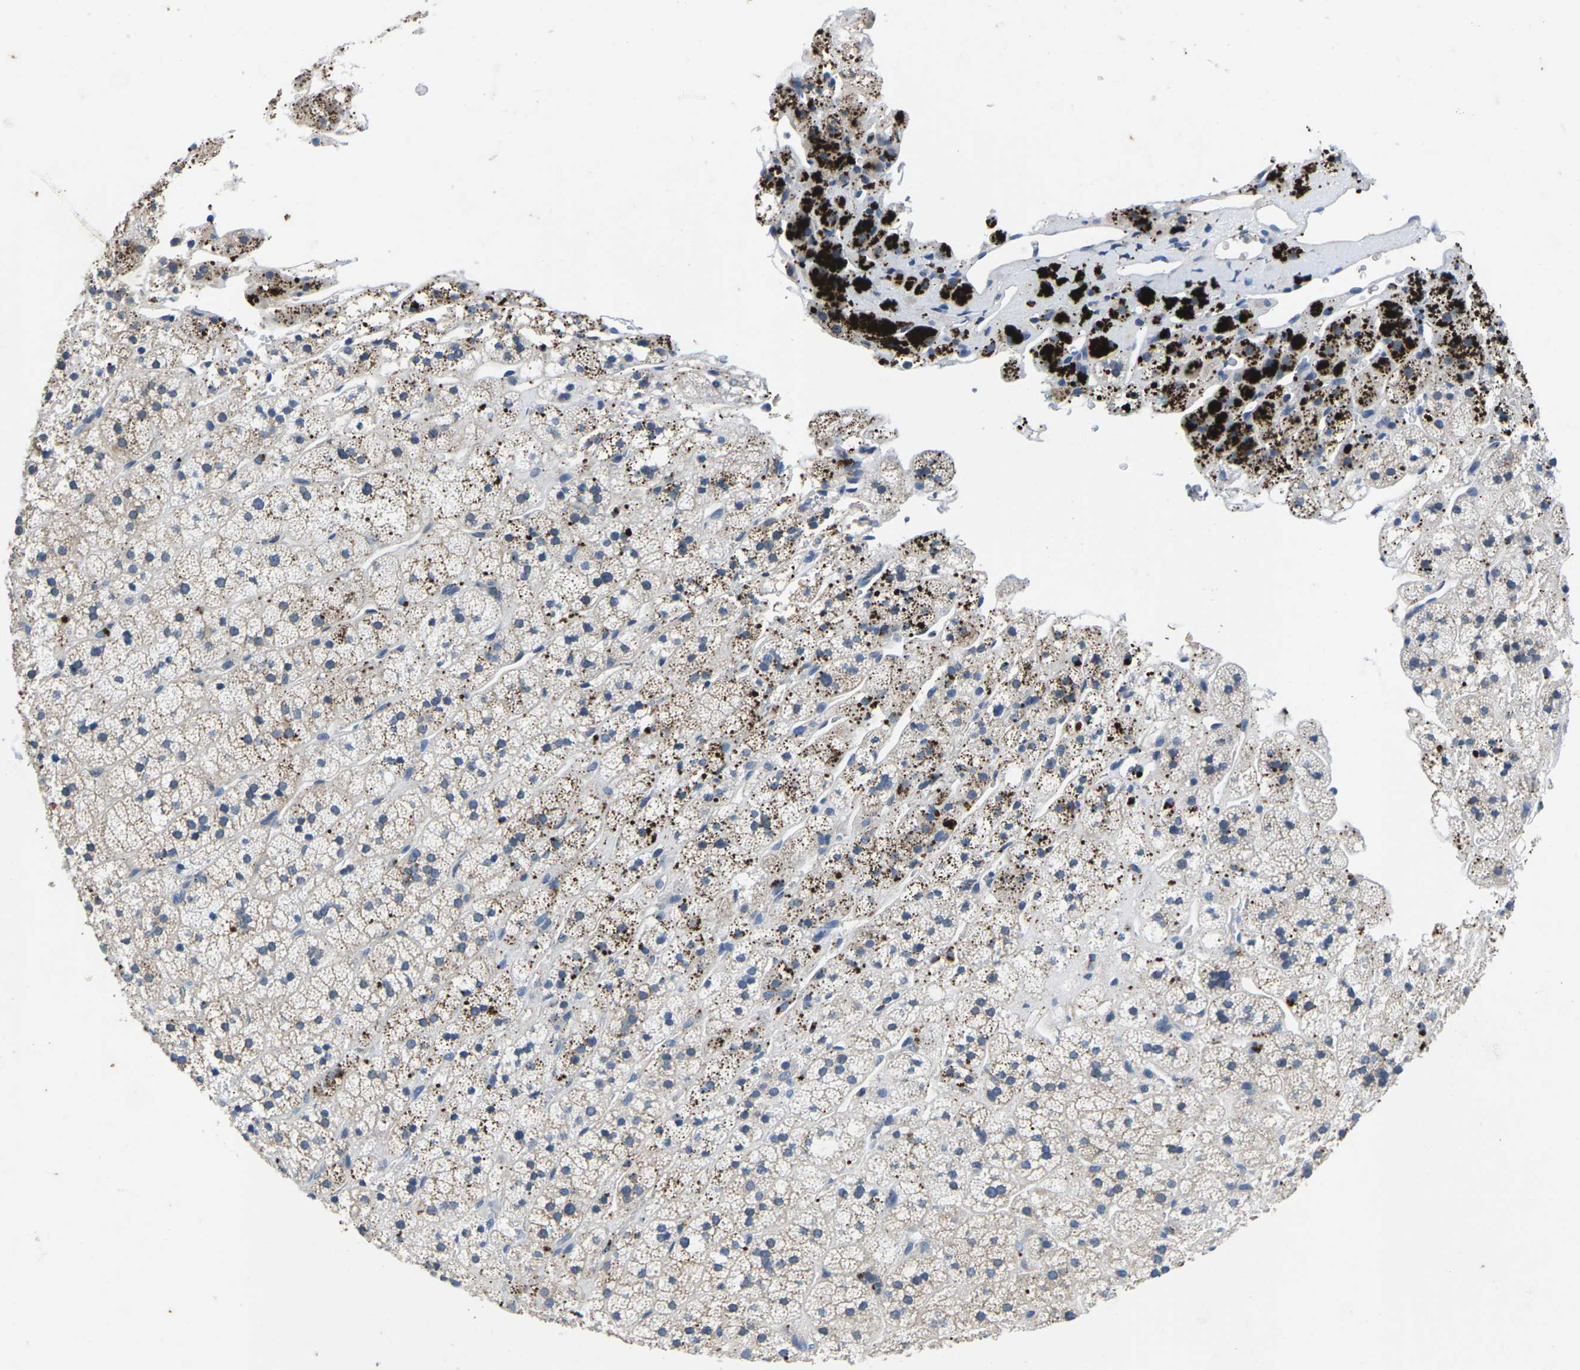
{"staining": {"intensity": "strong", "quantity": "<25%", "location": "cytoplasmic/membranous"}, "tissue": "adrenal gland", "cell_type": "Glandular cells", "image_type": "normal", "snomed": [{"axis": "morphology", "description": "Normal tissue, NOS"}, {"axis": "topography", "description": "Adrenal gland"}], "caption": "Brown immunohistochemical staining in benign adrenal gland exhibits strong cytoplasmic/membranous positivity in approximately <25% of glandular cells. (DAB = brown stain, brightfield microscopy at high magnification).", "gene": "PDCD6IP", "patient": {"sex": "male", "age": 56}}